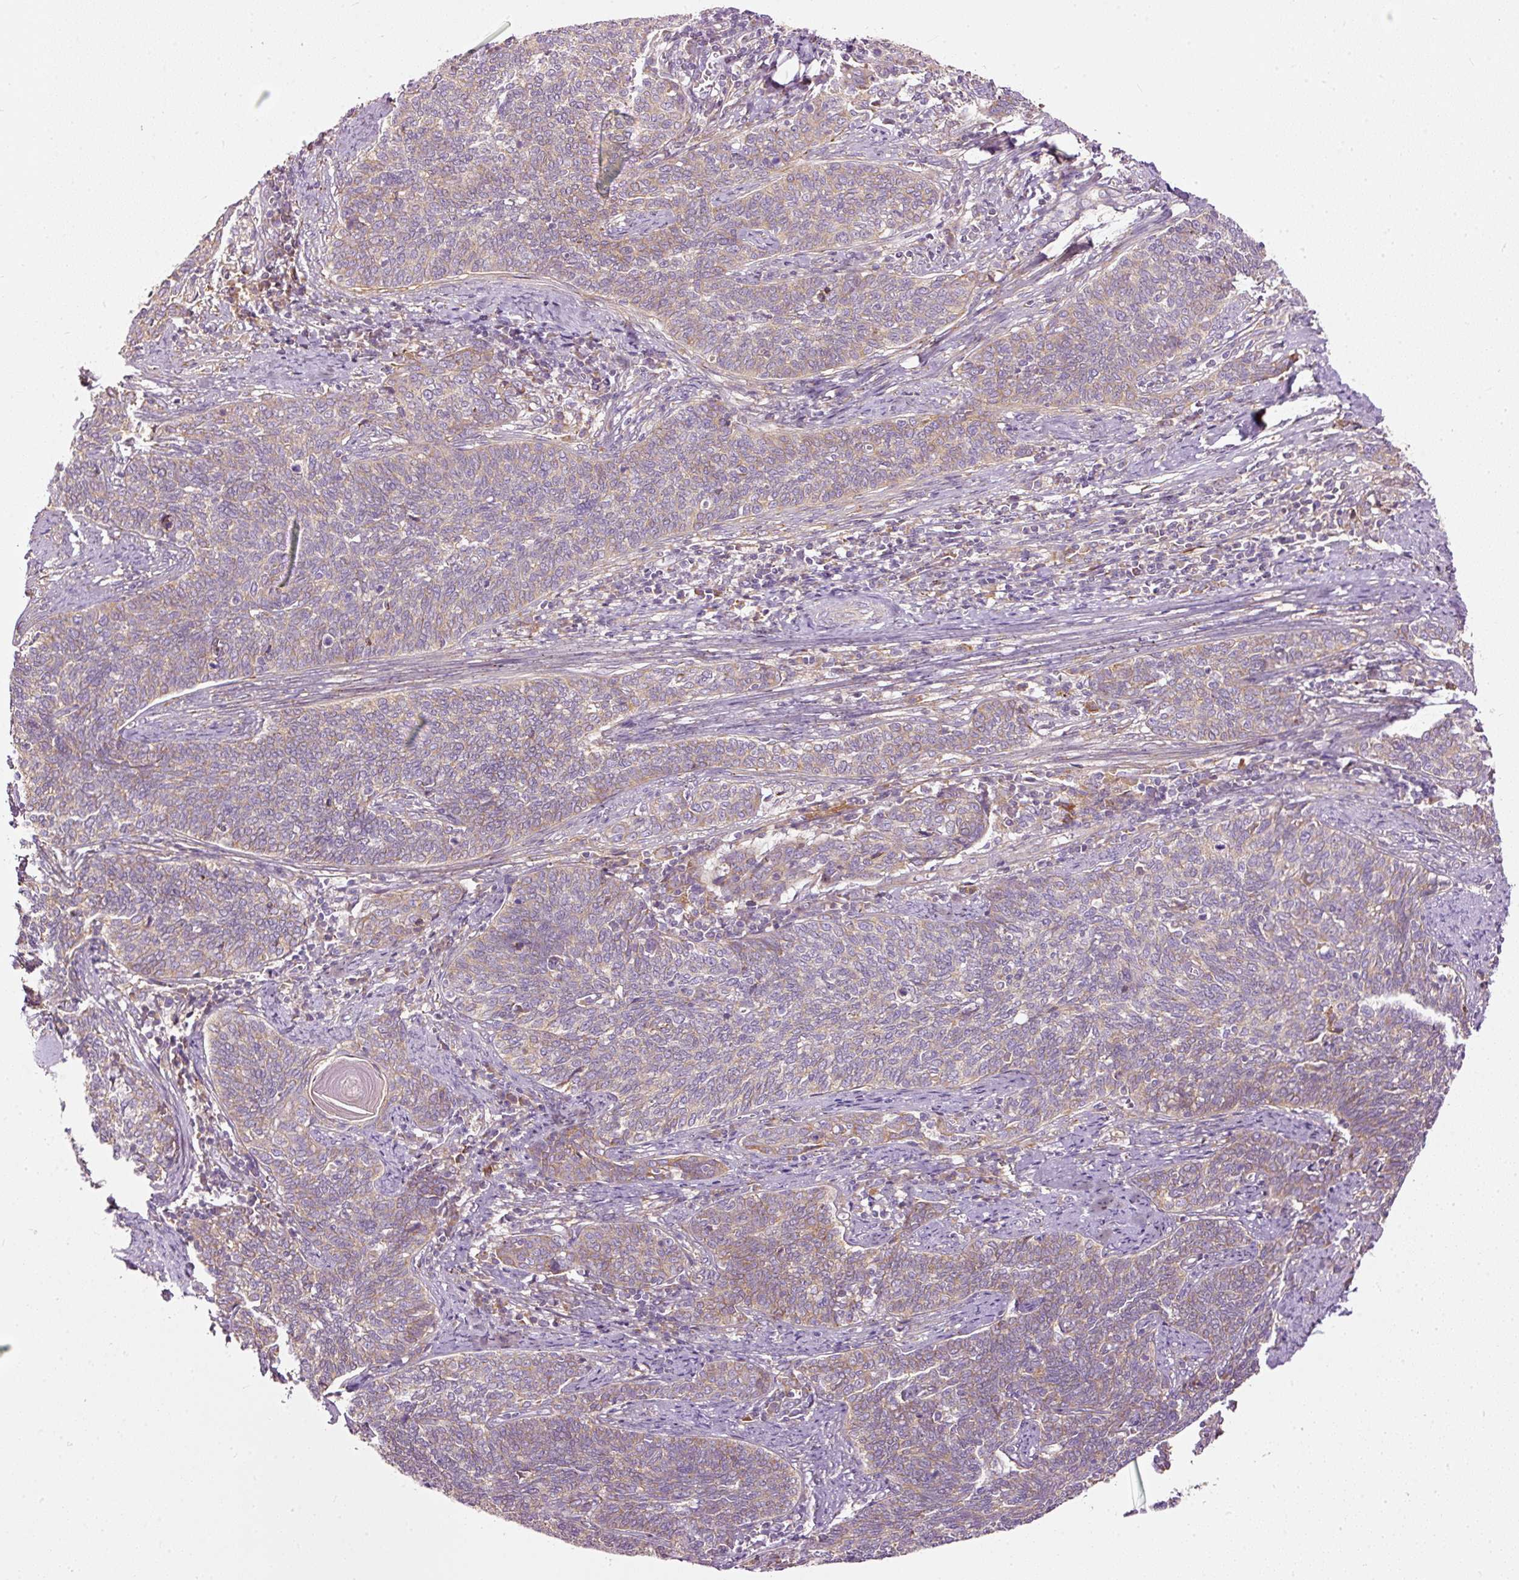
{"staining": {"intensity": "weak", "quantity": "<25%", "location": "cytoplasmic/membranous"}, "tissue": "cervical cancer", "cell_type": "Tumor cells", "image_type": "cancer", "snomed": [{"axis": "morphology", "description": "Squamous cell carcinoma, NOS"}, {"axis": "topography", "description": "Cervix"}], "caption": "Image shows no protein staining in tumor cells of cervical squamous cell carcinoma tissue.", "gene": "PAQR9", "patient": {"sex": "female", "age": 39}}